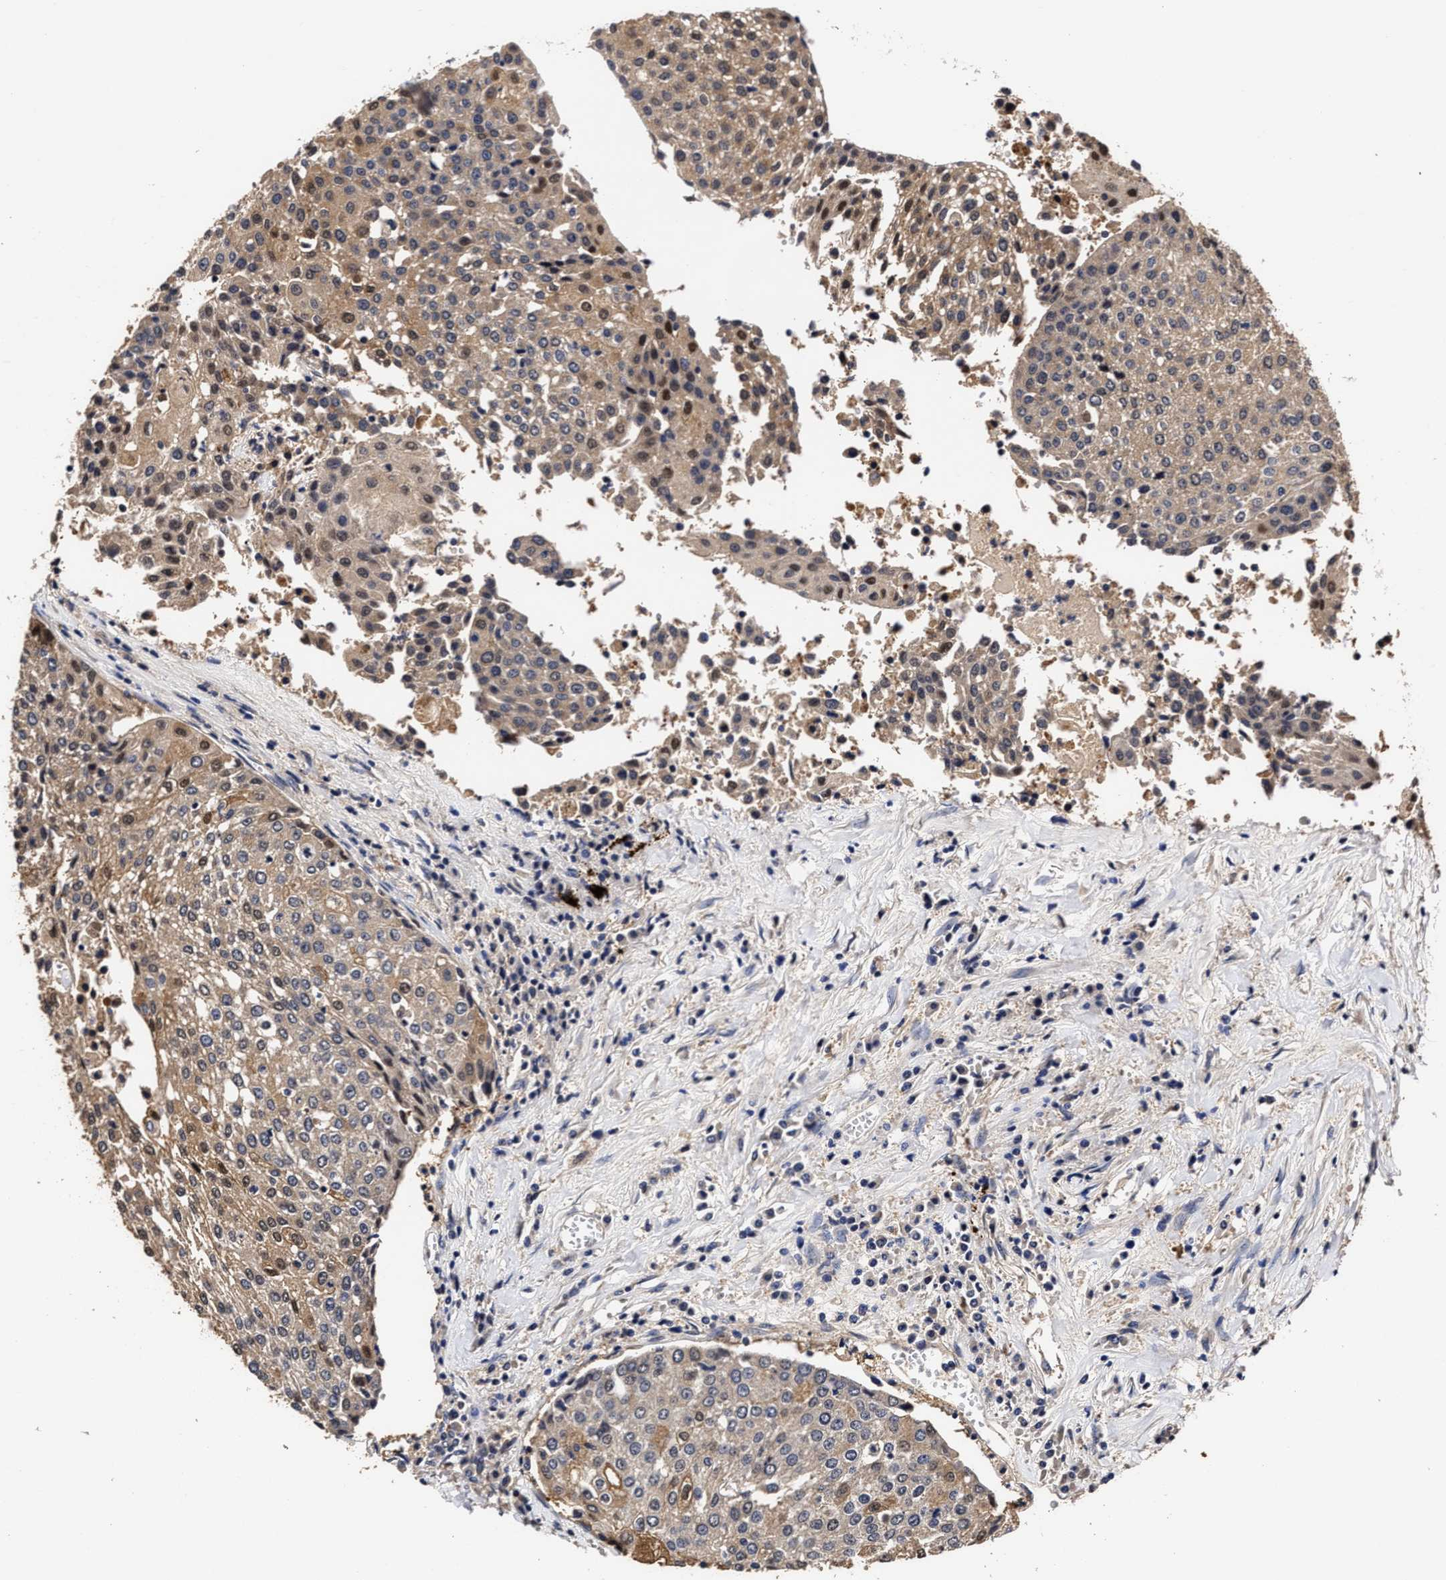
{"staining": {"intensity": "moderate", "quantity": "<25%", "location": "cytoplasmic/membranous,nuclear"}, "tissue": "urothelial cancer", "cell_type": "Tumor cells", "image_type": "cancer", "snomed": [{"axis": "morphology", "description": "Urothelial carcinoma, High grade"}, {"axis": "topography", "description": "Urinary bladder"}], "caption": "Immunohistochemistry (IHC) histopathology image of neoplastic tissue: human high-grade urothelial carcinoma stained using IHC shows low levels of moderate protein expression localized specifically in the cytoplasmic/membranous and nuclear of tumor cells, appearing as a cytoplasmic/membranous and nuclear brown color.", "gene": "SOCS5", "patient": {"sex": "female", "age": 85}}